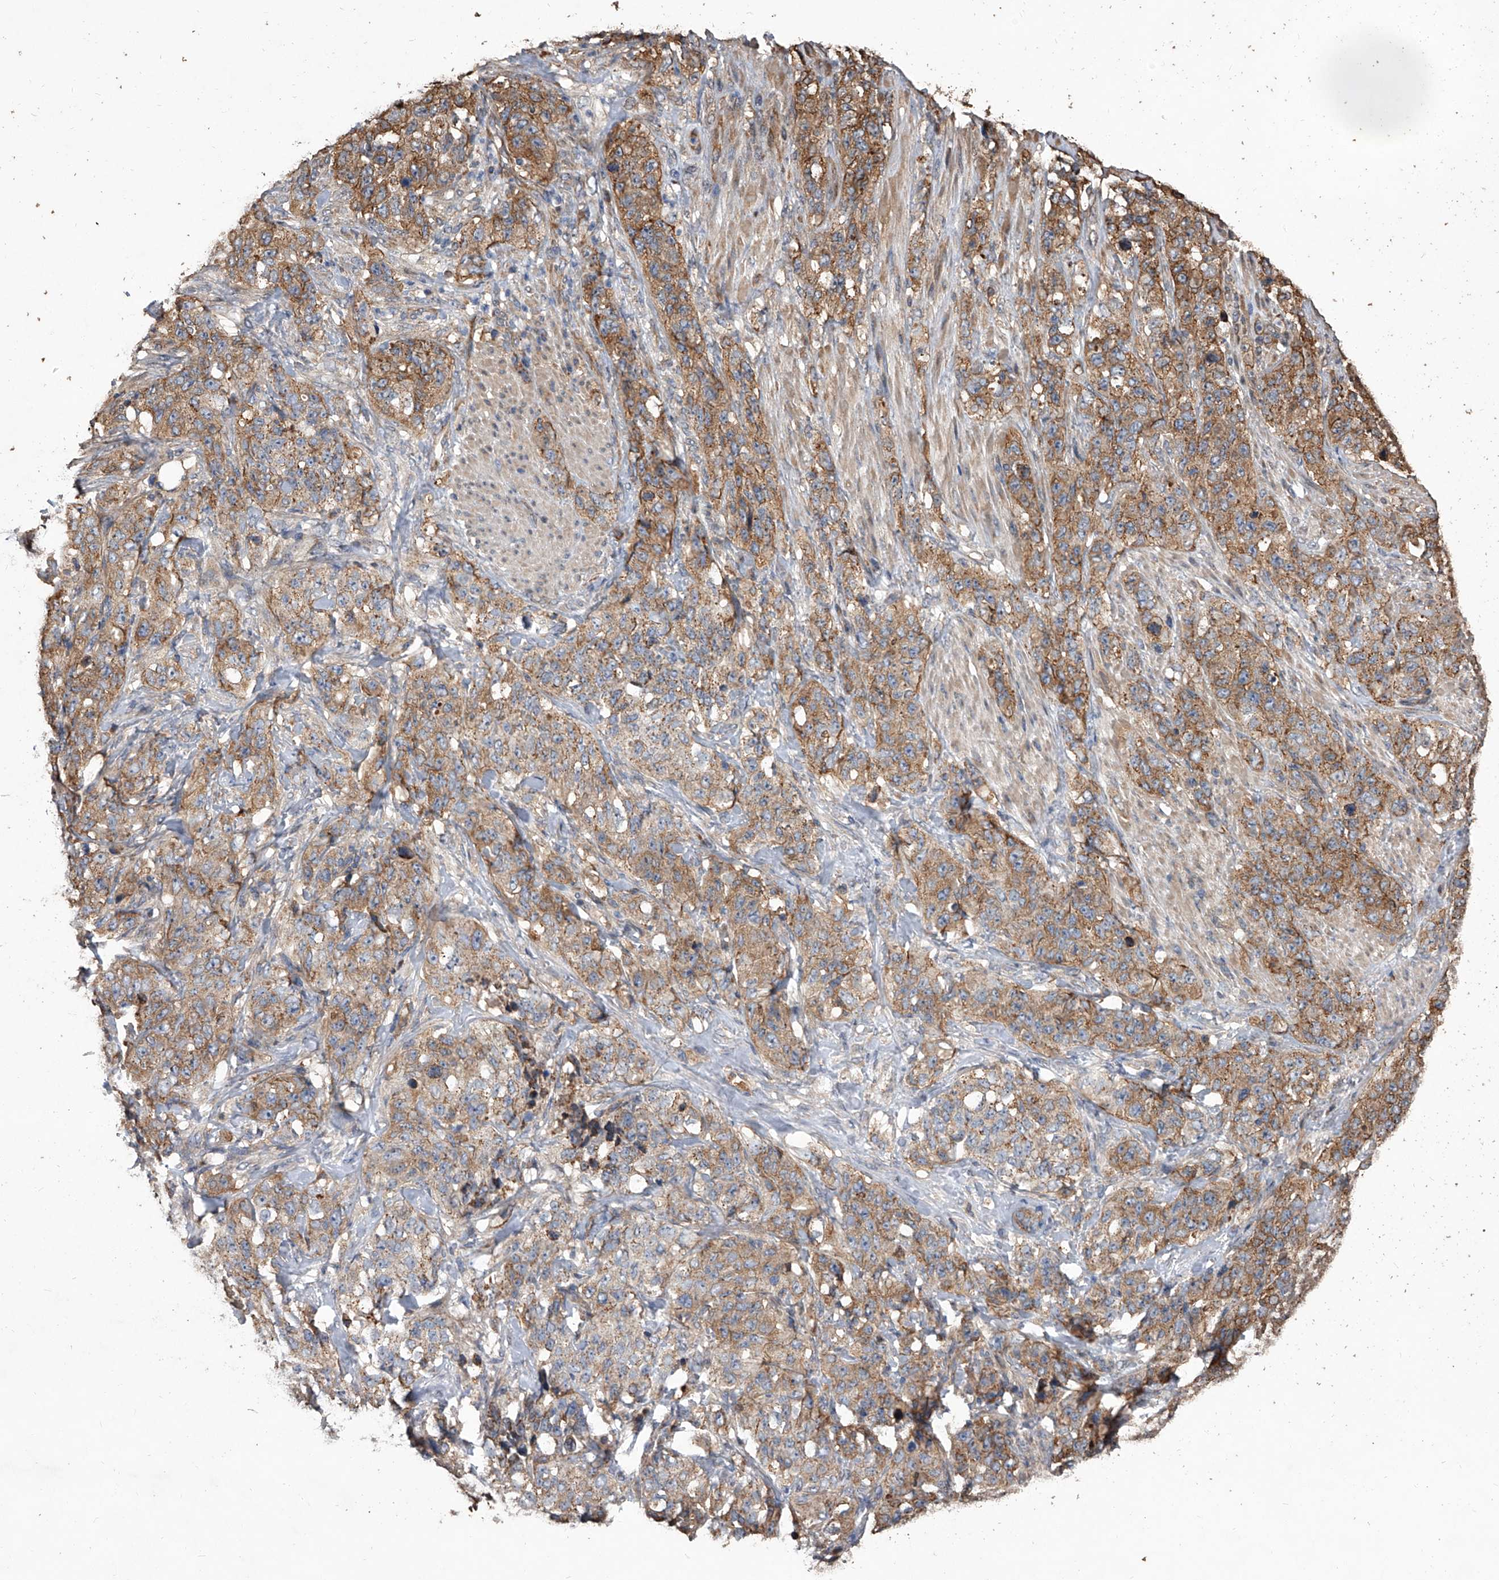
{"staining": {"intensity": "moderate", "quantity": ">75%", "location": "cytoplasmic/membranous"}, "tissue": "stomach cancer", "cell_type": "Tumor cells", "image_type": "cancer", "snomed": [{"axis": "morphology", "description": "Adenocarcinoma, NOS"}, {"axis": "topography", "description": "Stomach"}], "caption": "Stomach cancer (adenocarcinoma) was stained to show a protein in brown. There is medium levels of moderate cytoplasmic/membranous positivity in approximately >75% of tumor cells.", "gene": "LTV1", "patient": {"sex": "male", "age": 48}}